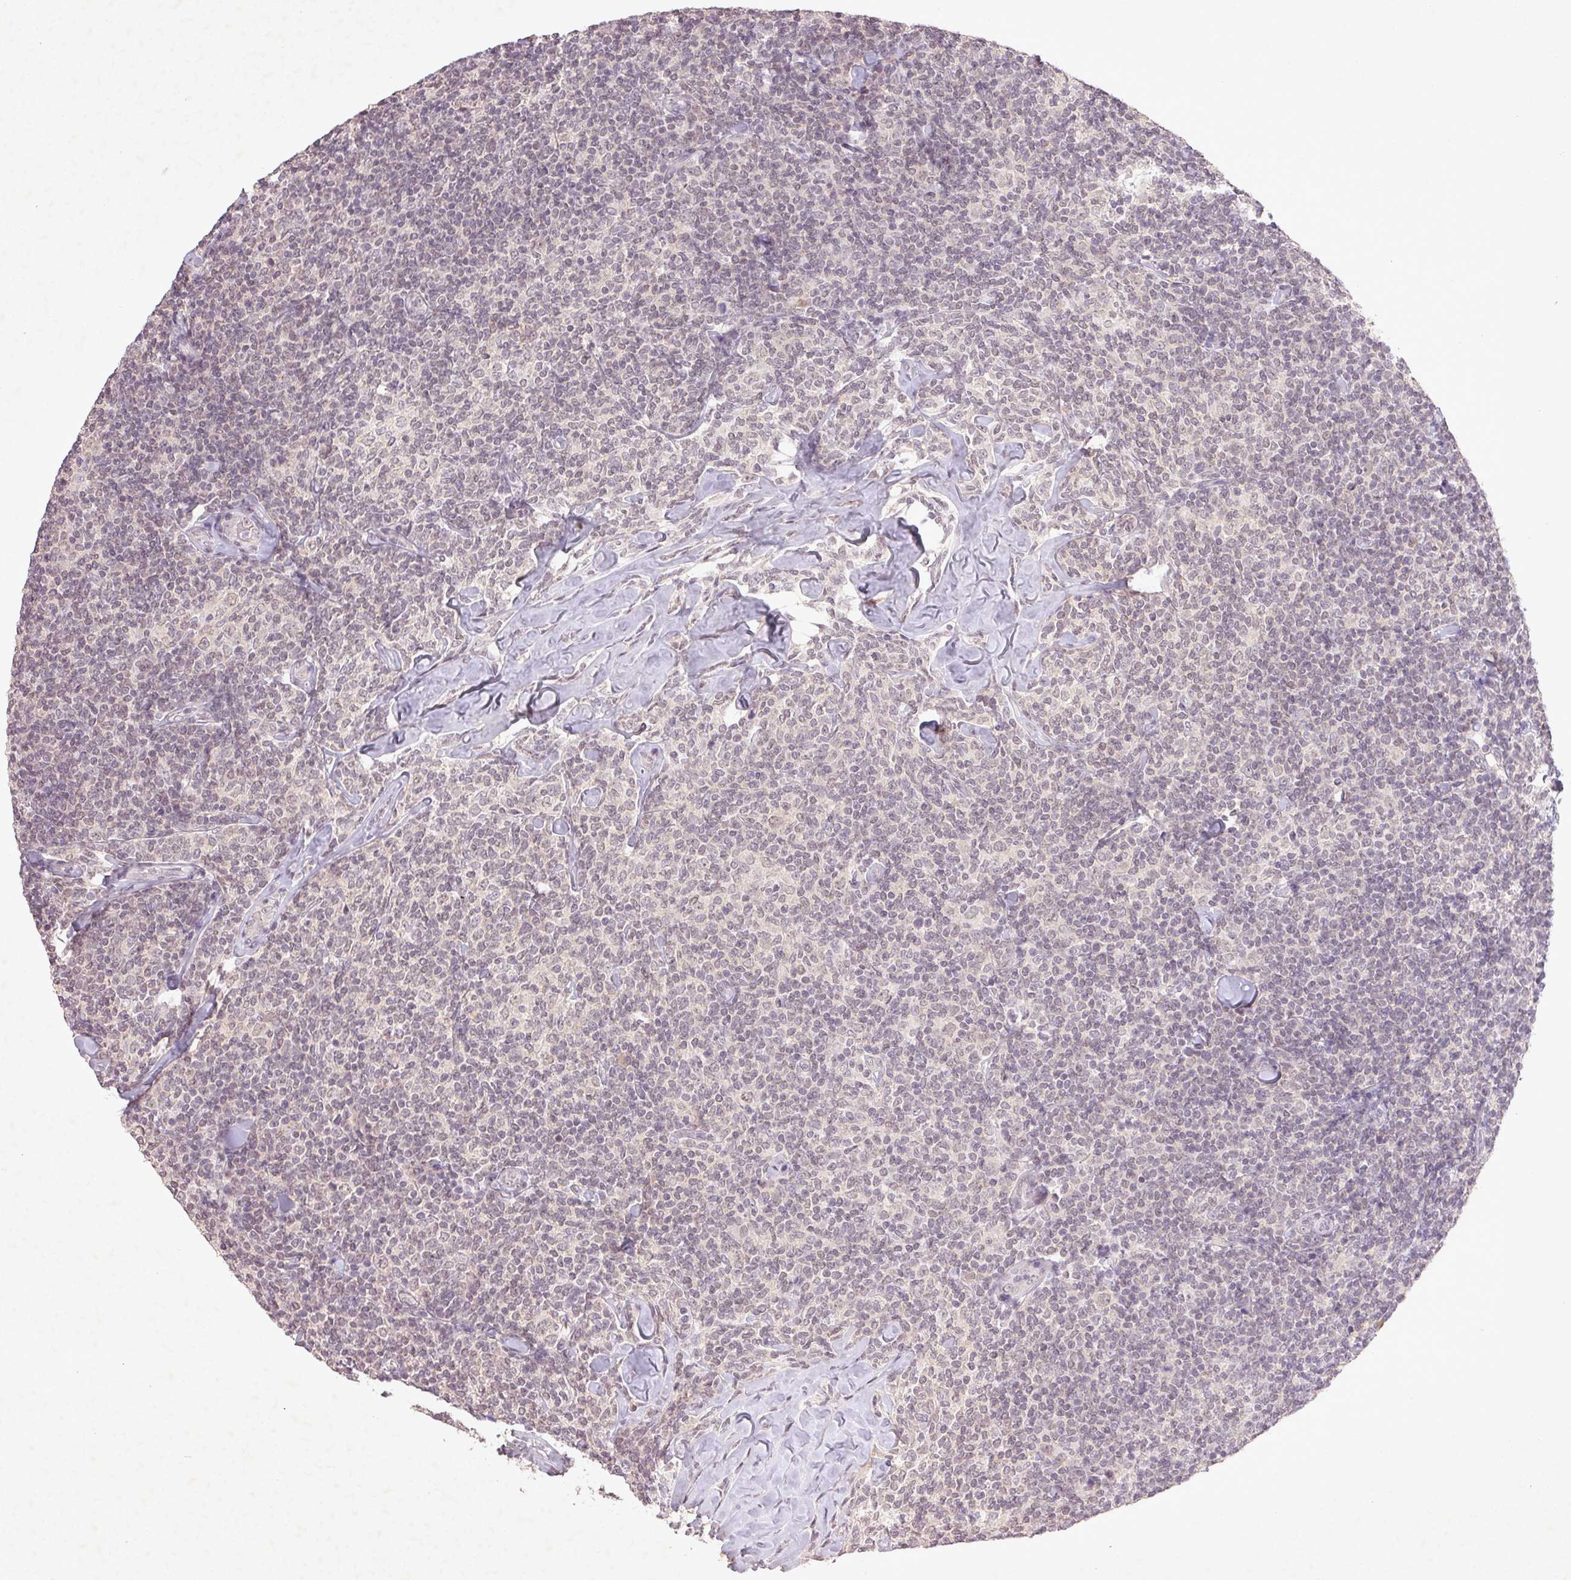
{"staining": {"intensity": "negative", "quantity": "none", "location": "none"}, "tissue": "lymphoma", "cell_type": "Tumor cells", "image_type": "cancer", "snomed": [{"axis": "morphology", "description": "Malignant lymphoma, non-Hodgkin's type, Low grade"}, {"axis": "topography", "description": "Lymph node"}], "caption": "An IHC micrograph of malignant lymphoma, non-Hodgkin's type (low-grade) is shown. There is no staining in tumor cells of malignant lymphoma, non-Hodgkin's type (low-grade).", "gene": "FAM168B", "patient": {"sex": "female", "age": 56}}